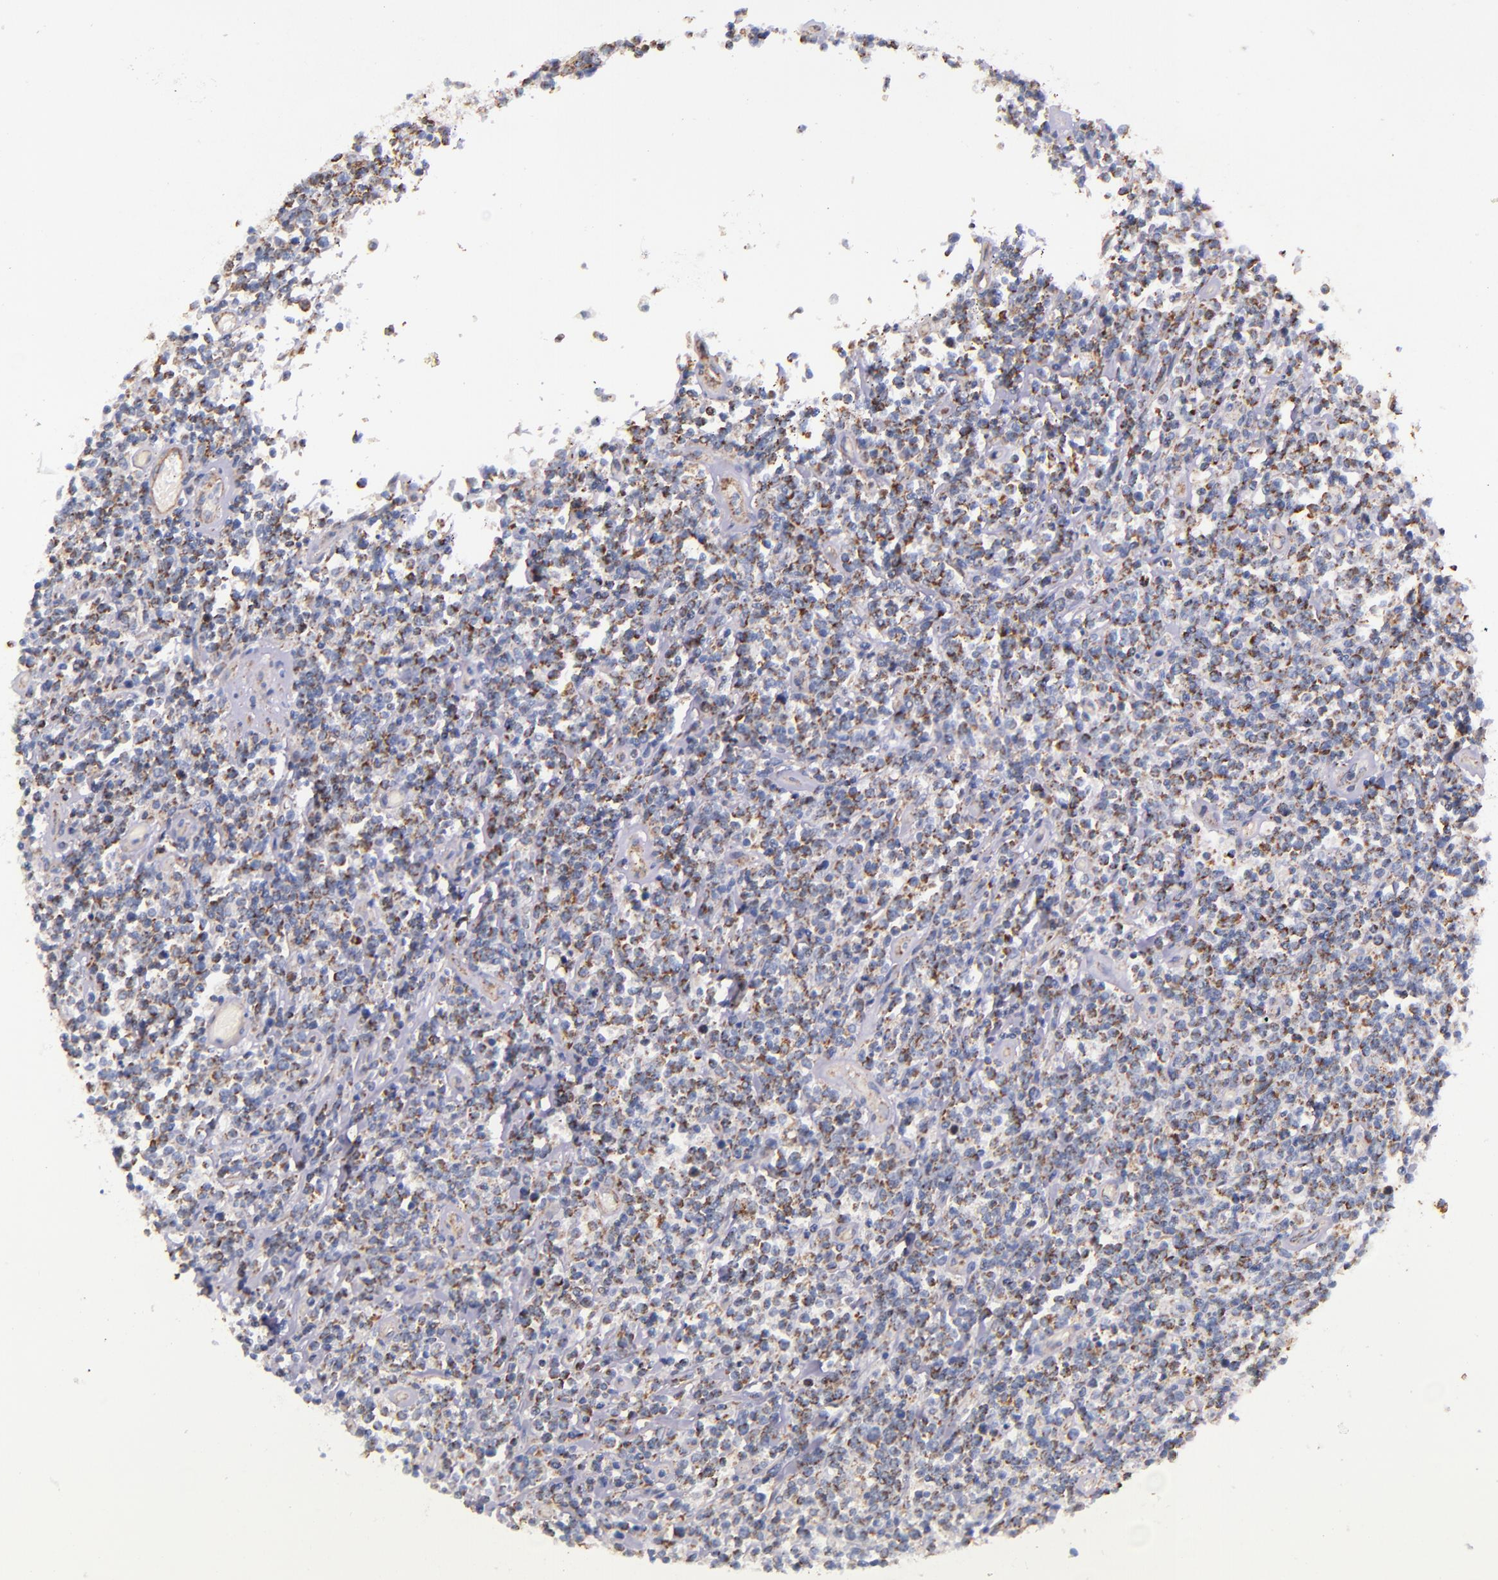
{"staining": {"intensity": "moderate", "quantity": "25%-75%", "location": "cytoplasmic/membranous"}, "tissue": "lymphoma", "cell_type": "Tumor cells", "image_type": "cancer", "snomed": [{"axis": "morphology", "description": "Malignant lymphoma, non-Hodgkin's type, High grade"}, {"axis": "topography", "description": "Colon"}], "caption": "Immunohistochemical staining of human lymphoma demonstrates medium levels of moderate cytoplasmic/membranous protein positivity in about 25%-75% of tumor cells. The staining was performed using DAB (3,3'-diaminobenzidine), with brown indicating positive protein expression. Nuclei are stained blue with hematoxylin.", "gene": "IDH3G", "patient": {"sex": "male", "age": 82}}